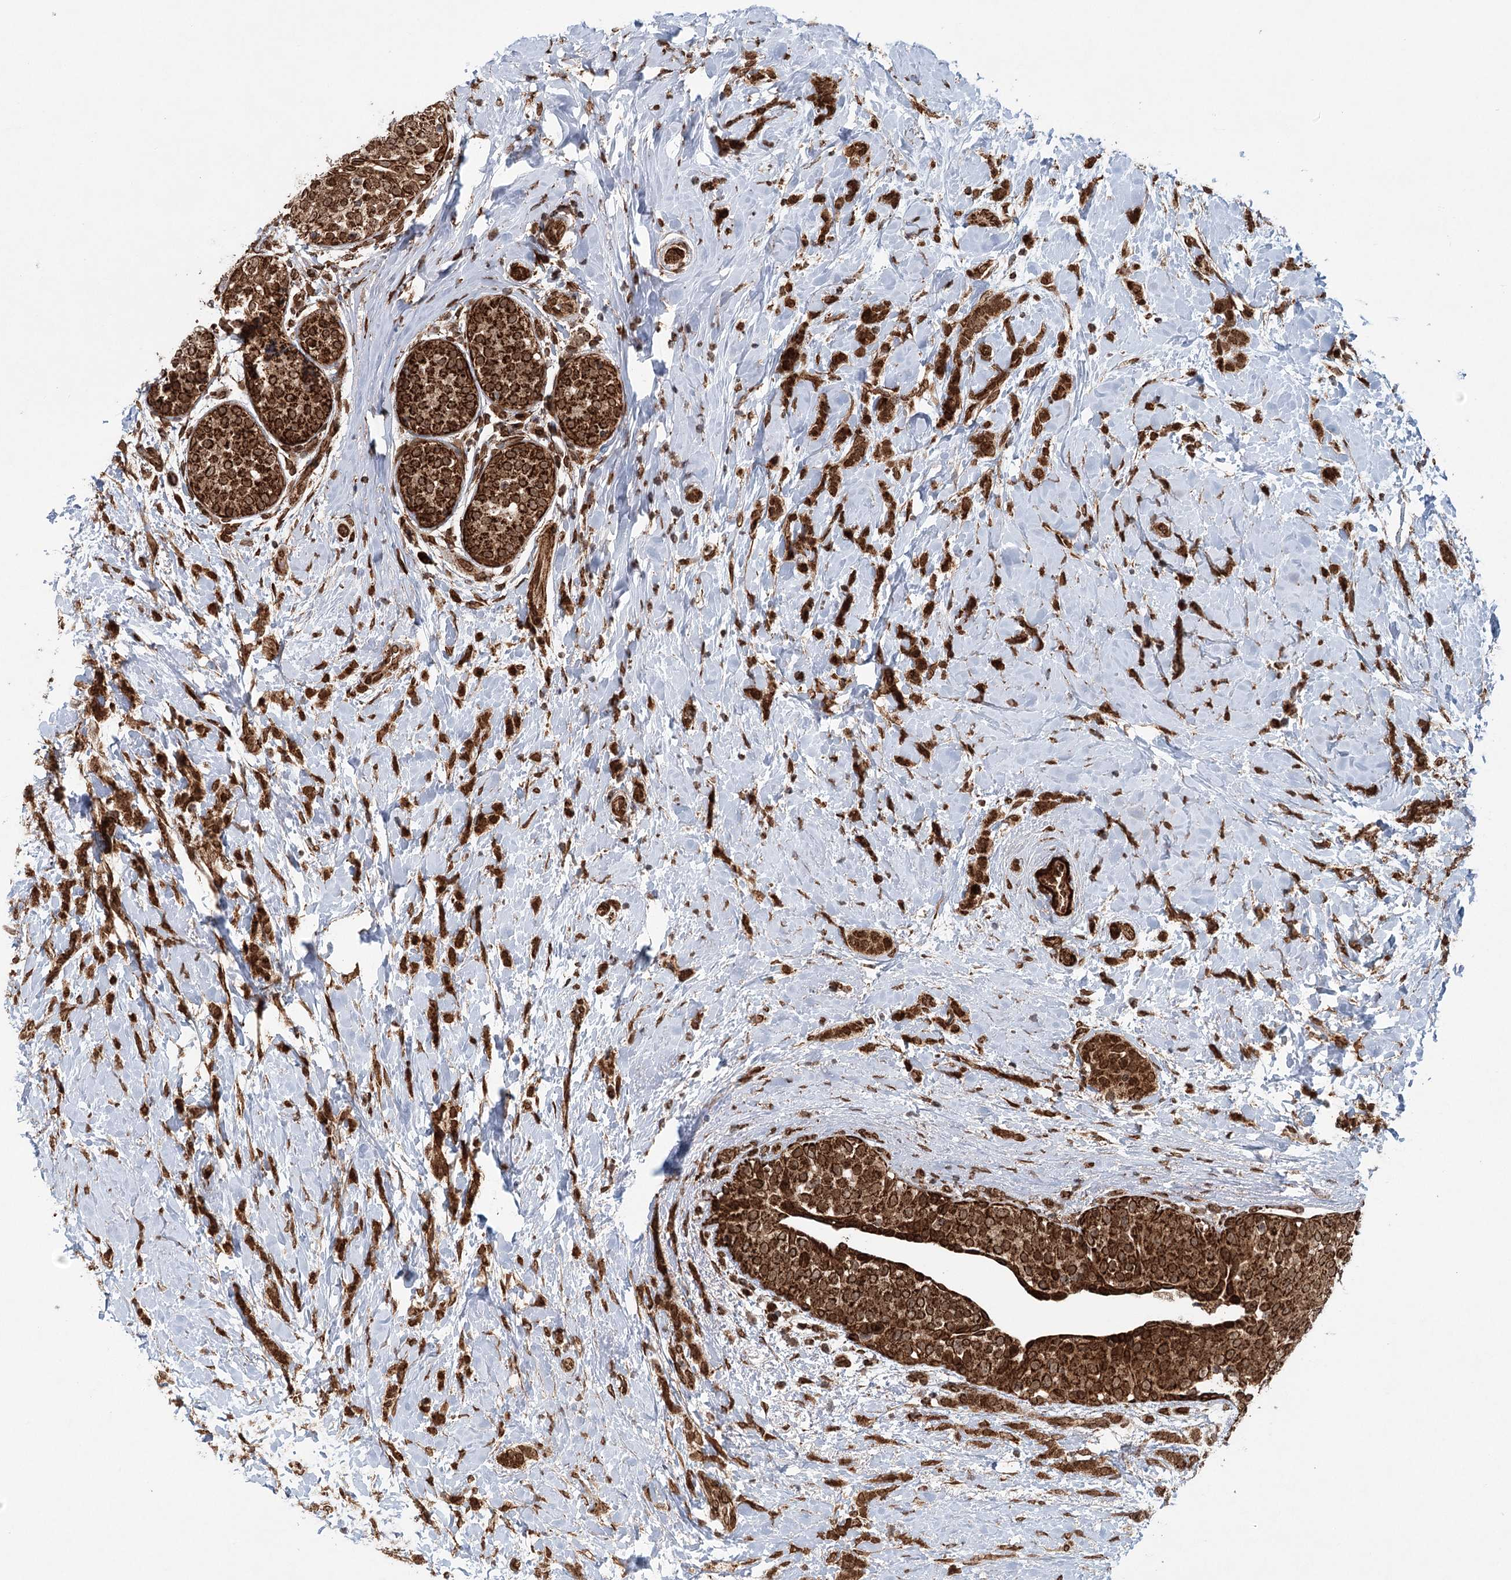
{"staining": {"intensity": "strong", "quantity": ">75%", "location": "cytoplasmic/membranous"}, "tissue": "breast cancer", "cell_type": "Tumor cells", "image_type": "cancer", "snomed": [{"axis": "morphology", "description": "Lobular carcinoma, in situ"}, {"axis": "morphology", "description": "Lobular carcinoma"}, {"axis": "topography", "description": "Breast"}], "caption": "Immunohistochemistry of human breast cancer (lobular carcinoma in situ) displays high levels of strong cytoplasmic/membranous expression in about >75% of tumor cells.", "gene": "BCKDHA", "patient": {"sex": "female", "age": 41}}